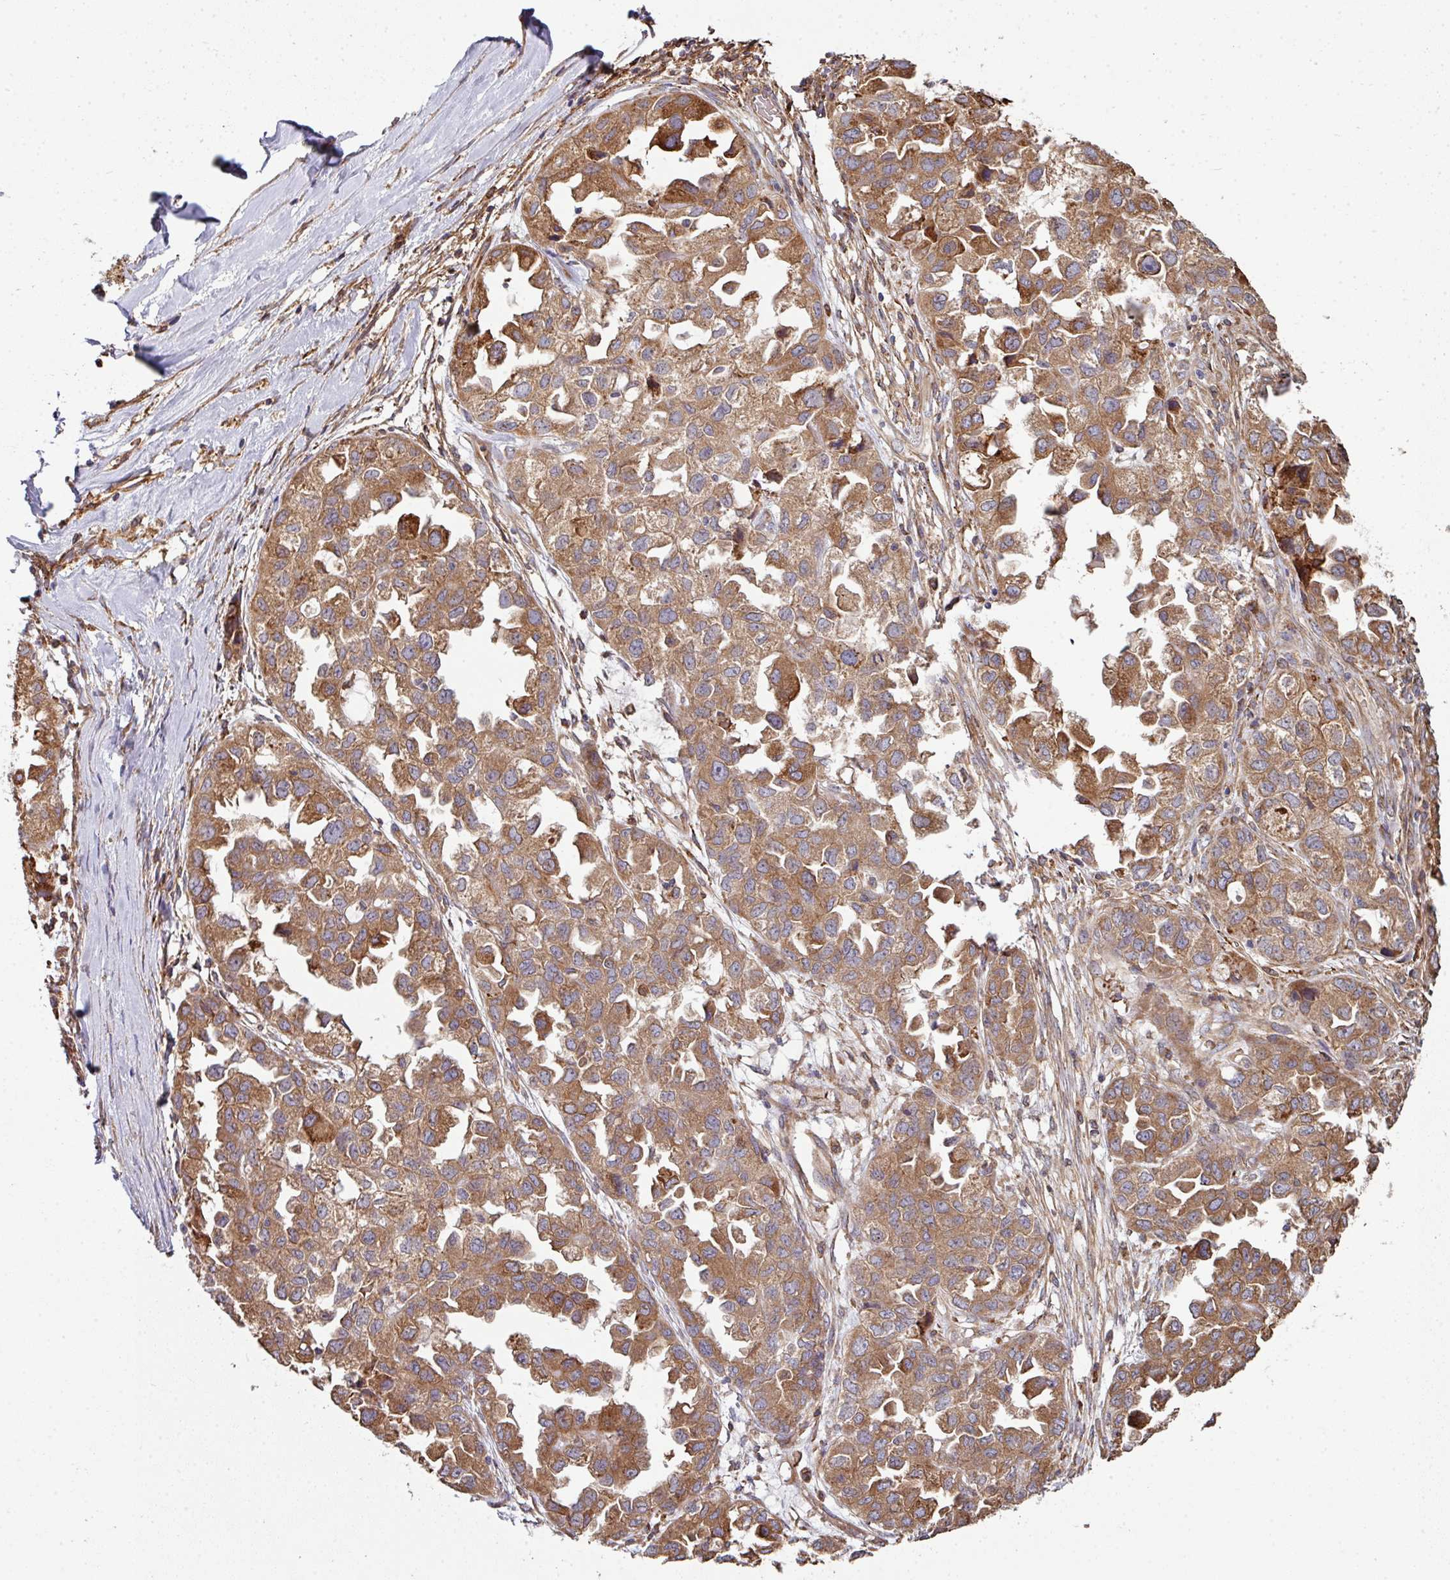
{"staining": {"intensity": "moderate", "quantity": ">75%", "location": "cytoplasmic/membranous"}, "tissue": "ovarian cancer", "cell_type": "Tumor cells", "image_type": "cancer", "snomed": [{"axis": "morphology", "description": "Cystadenocarcinoma, serous, NOS"}, {"axis": "topography", "description": "Ovary"}], "caption": "Ovarian cancer stained with immunohistochemistry displays moderate cytoplasmic/membranous positivity in about >75% of tumor cells. Using DAB (brown) and hematoxylin (blue) stains, captured at high magnification using brightfield microscopy.", "gene": "FAT4", "patient": {"sex": "female", "age": 84}}